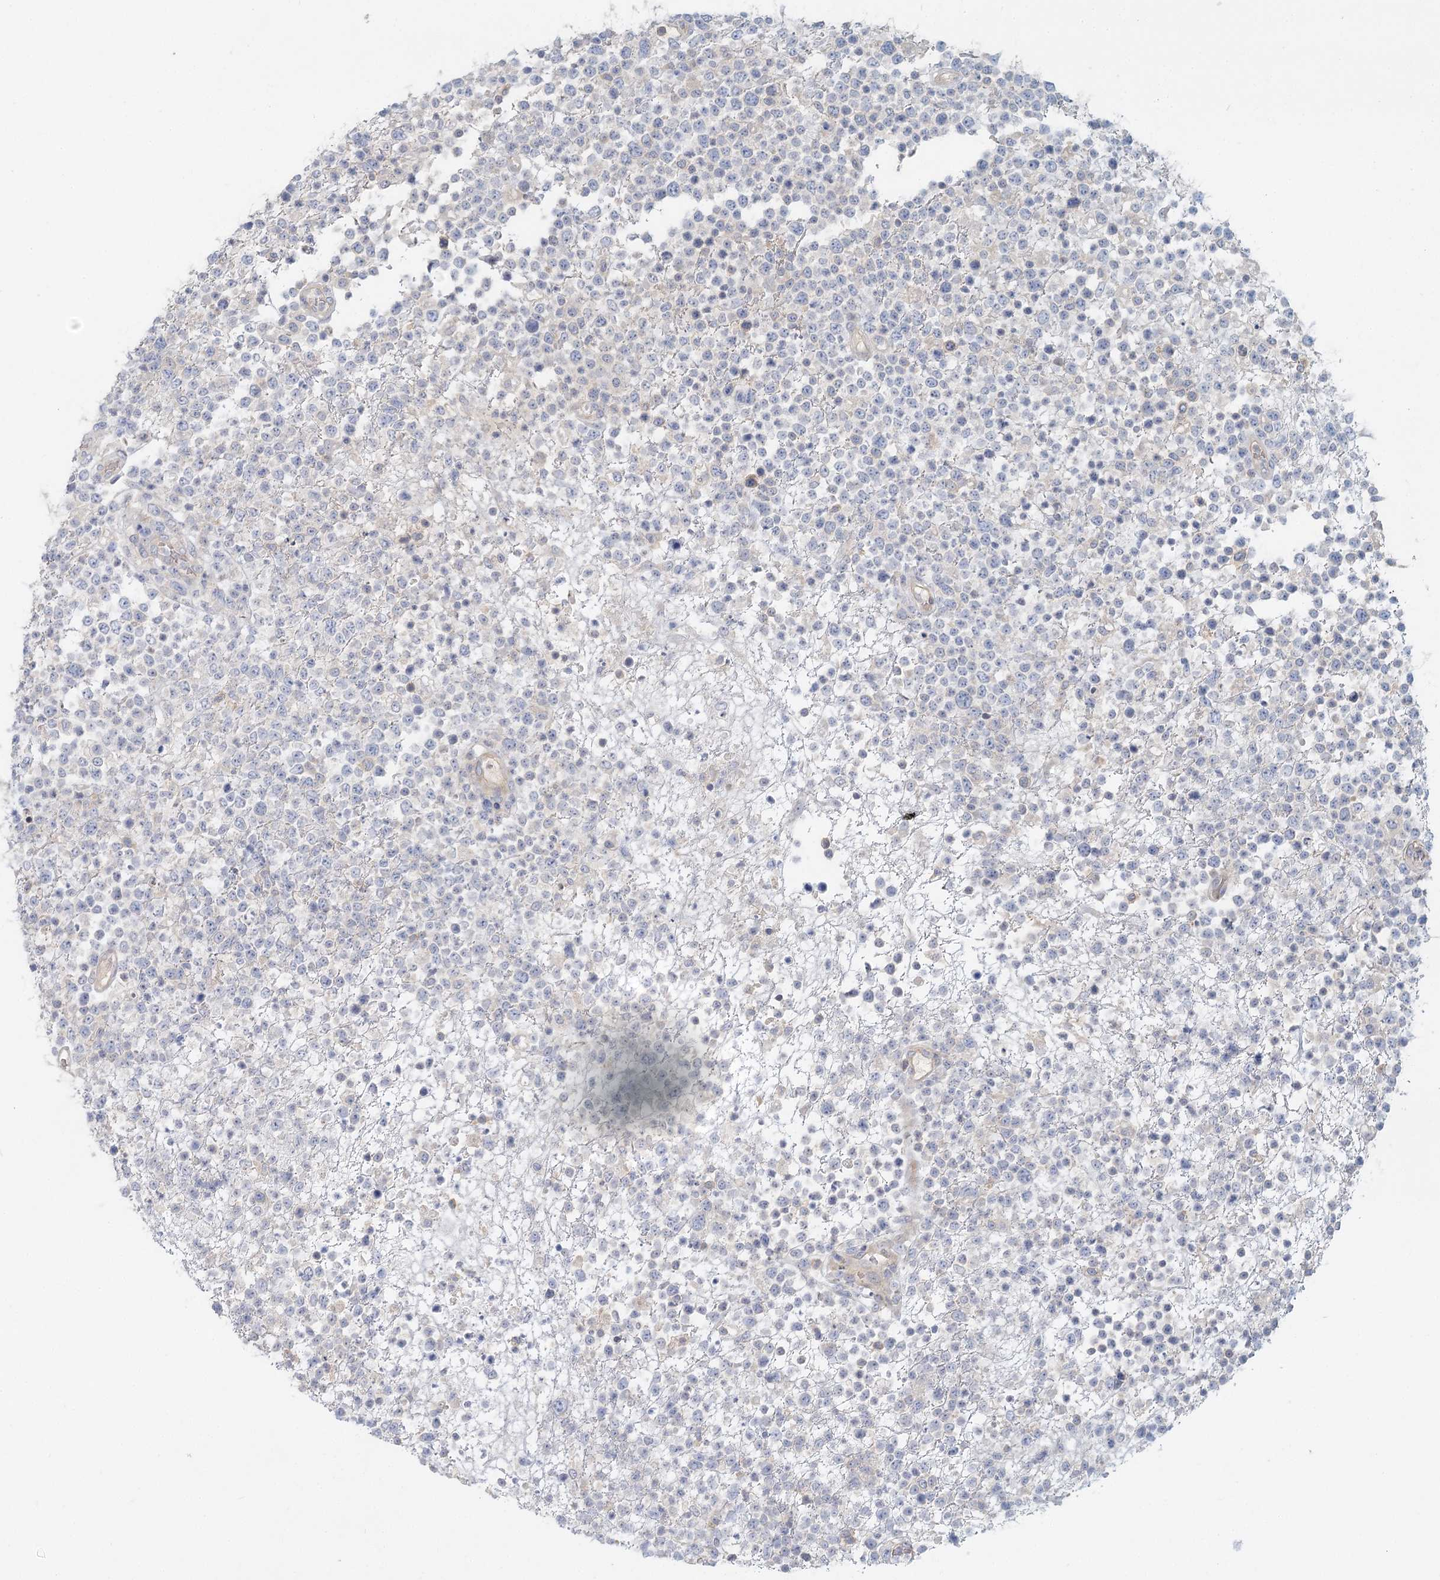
{"staining": {"intensity": "negative", "quantity": "none", "location": "none"}, "tissue": "lymphoma", "cell_type": "Tumor cells", "image_type": "cancer", "snomed": [{"axis": "morphology", "description": "Malignant lymphoma, non-Hodgkin's type, High grade"}, {"axis": "topography", "description": "Colon"}], "caption": "A high-resolution micrograph shows IHC staining of lymphoma, which exhibits no significant expression in tumor cells.", "gene": "DNMBP", "patient": {"sex": "female", "age": 53}}